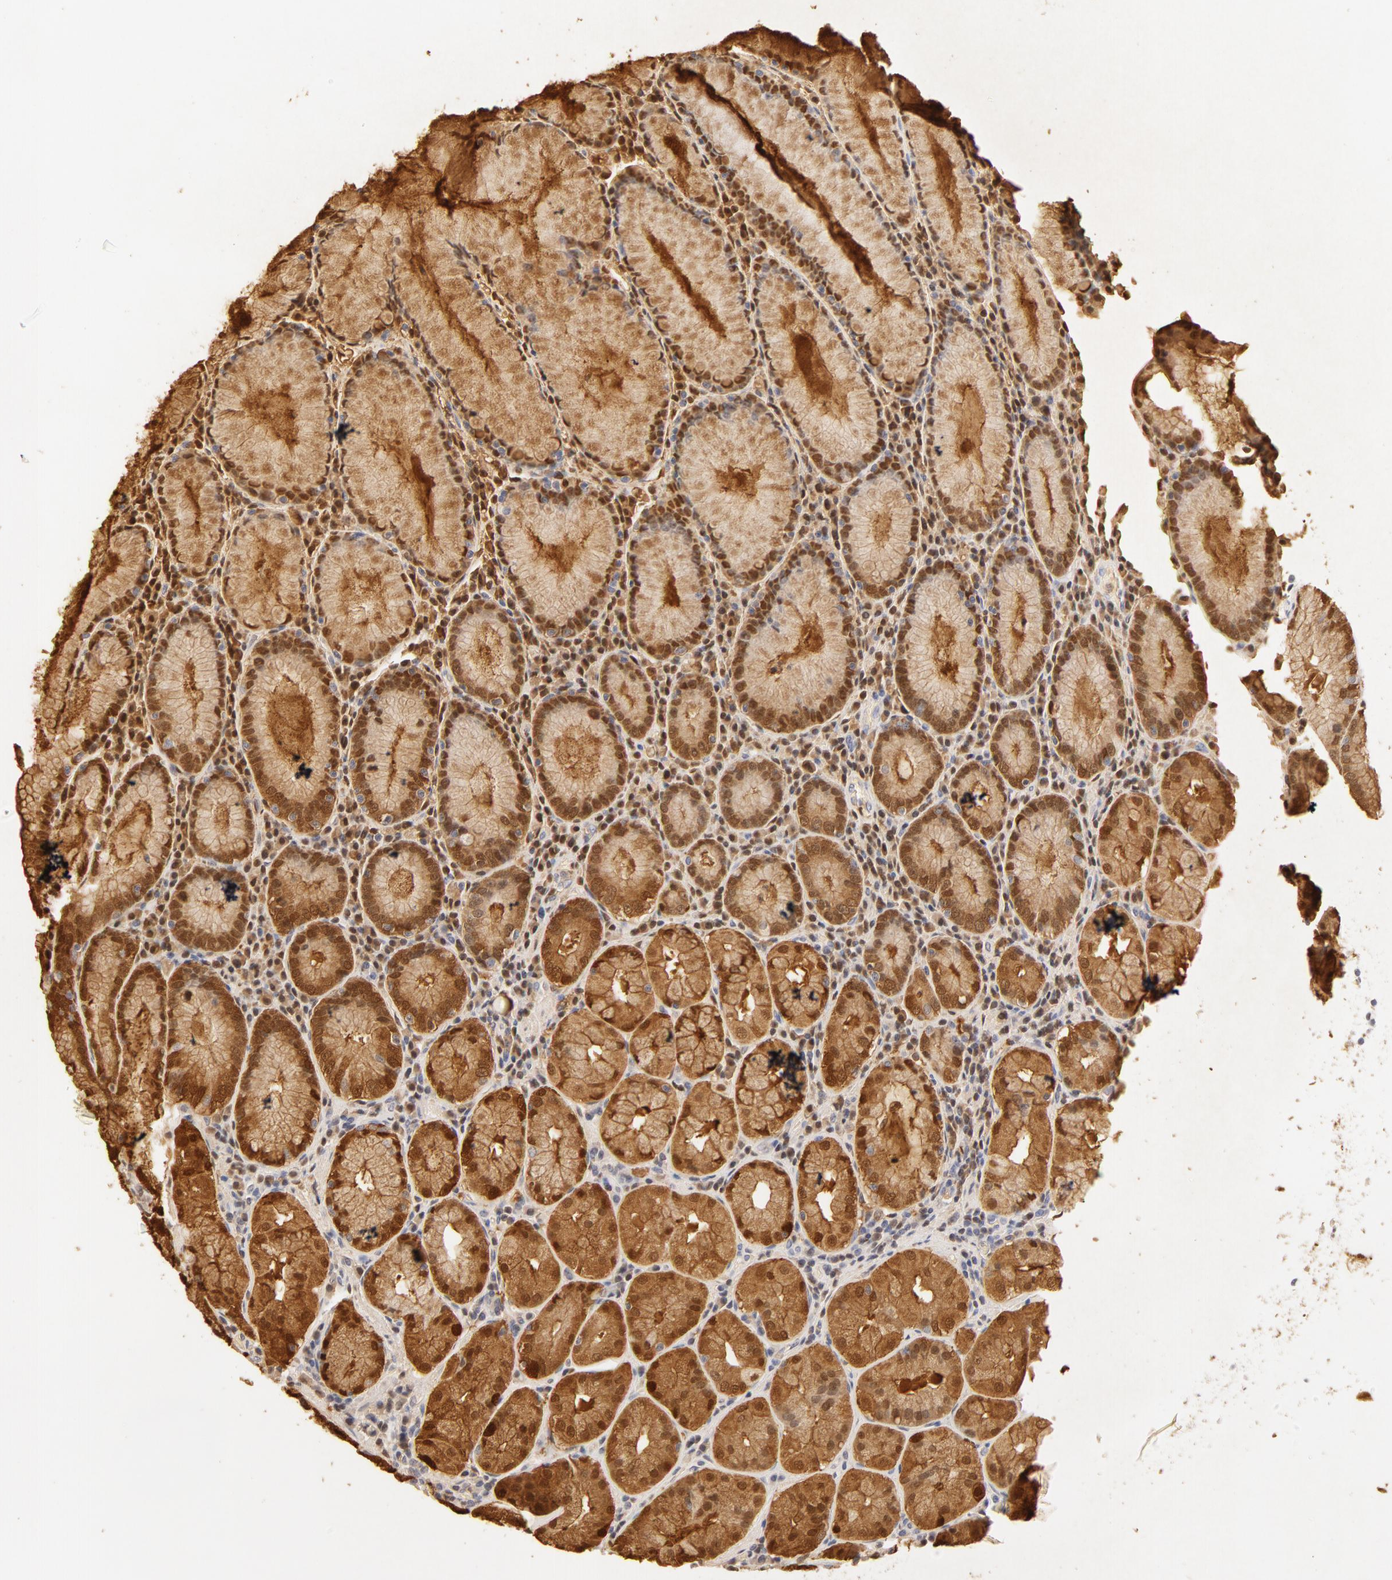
{"staining": {"intensity": "moderate", "quantity": ">75%", "location": "nuclear"}, "tissue": "stomach", "cell_type": "Glandular cells", "image_type": "normal", "snomed": [{"axis": "morphology", "description": "Normal tissue, NOS"}, {"axis": "topography", "description": "Stomach, lower"}], "caption": "Brown immunohistochemical staining in unremarkable stomach demonstrates moderate nuclear expression in approximately >75% of glandular cells. (DAB IHC, brown staining for protein, blue staining for nuclei).", "gene": "CA2", "patient": {"sex": "female", "age": 43}}